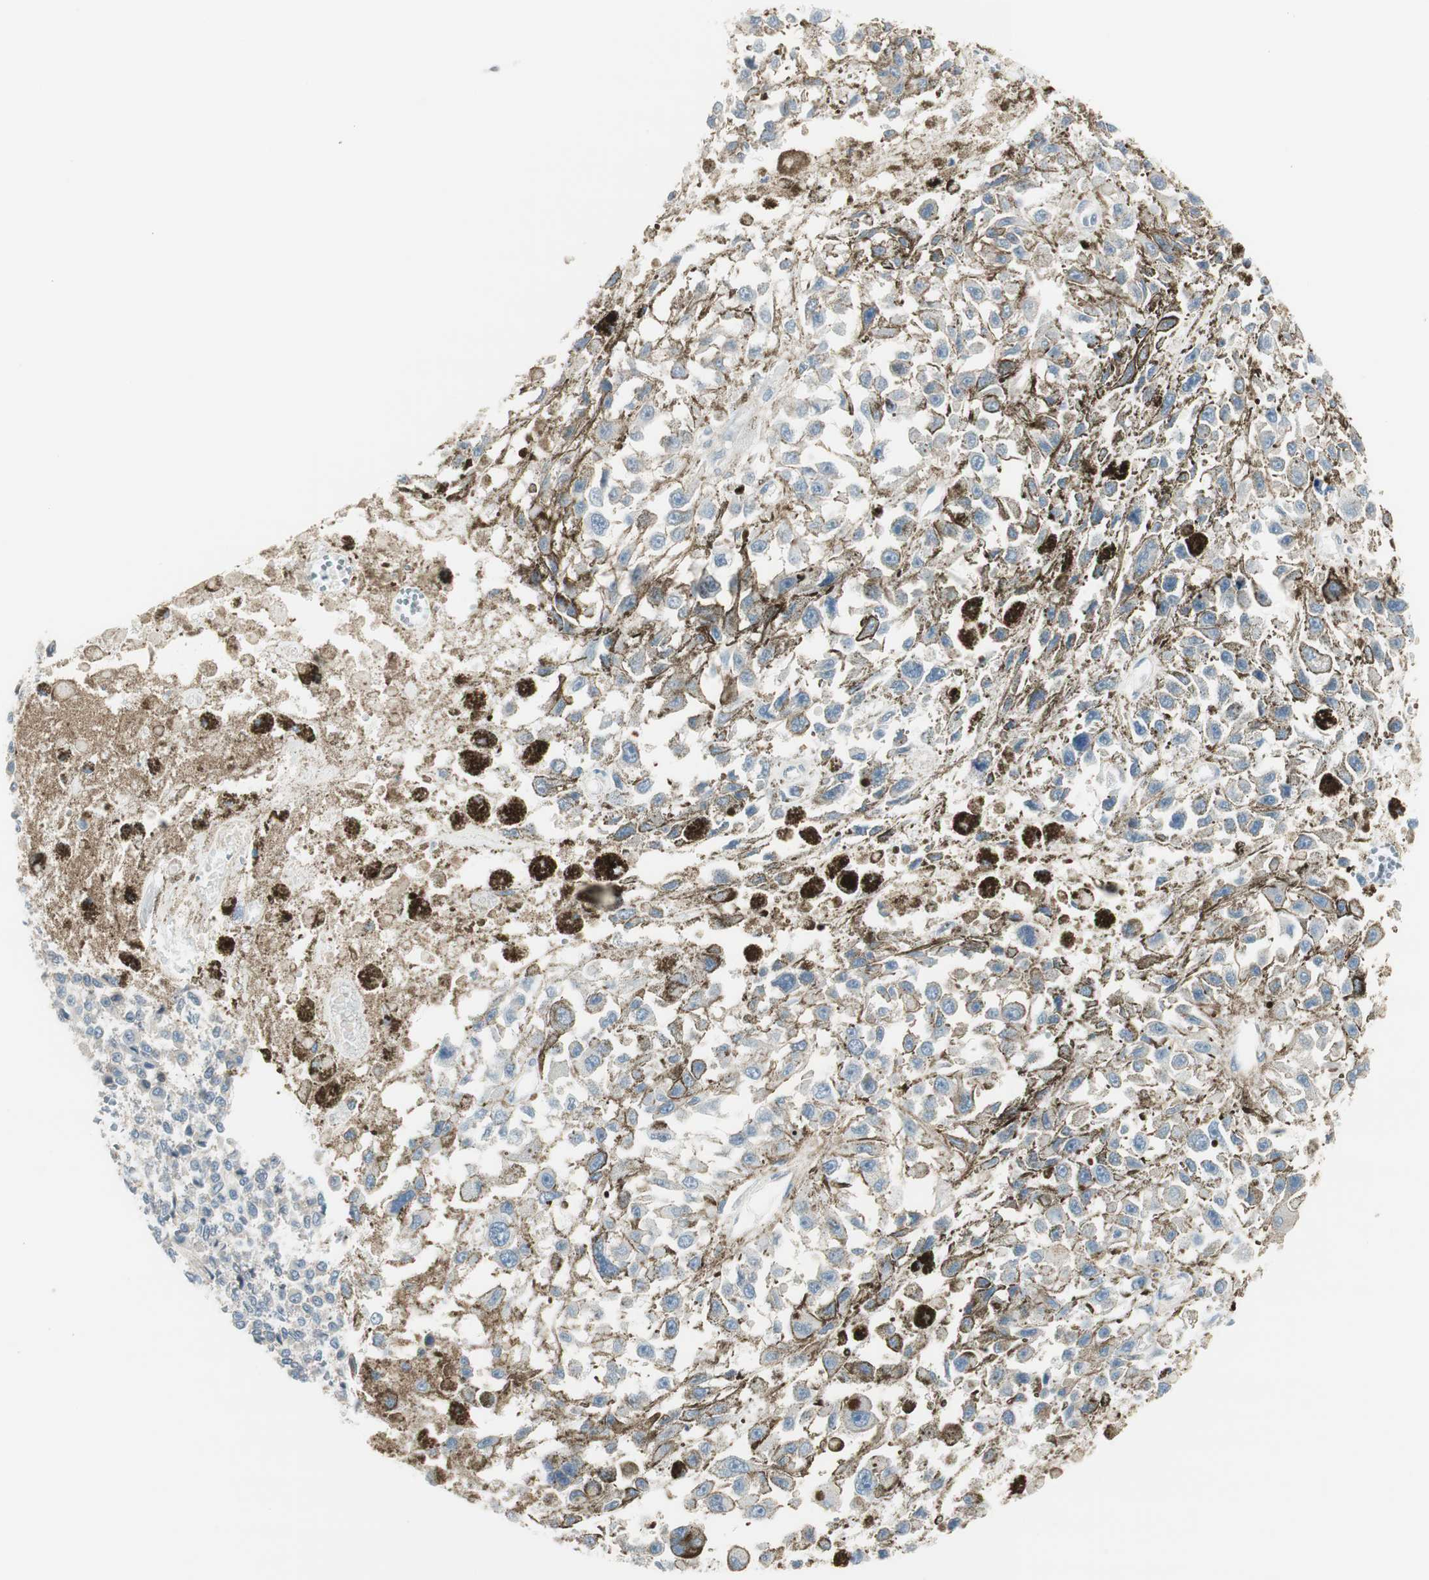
{"staining": {"intensity": "negative", "quantity": "none", "location": "none"}, "tissue": "melanoma", "cell_type": "Tumor cells", "image_type": "cancer", "snomed": [{"axis": "morphology", "description": "Malignant melanoma, Metastatic site"}, {"axis": "topography", "description": "Lymph node"}], "caption": "This is a histopathology image of immunohistochemistry (IHC) staining of melanoma, which shows no staining in tumor cells.", "gene": "EVA1A", "patient": {"sex": "male", "age": 59}}